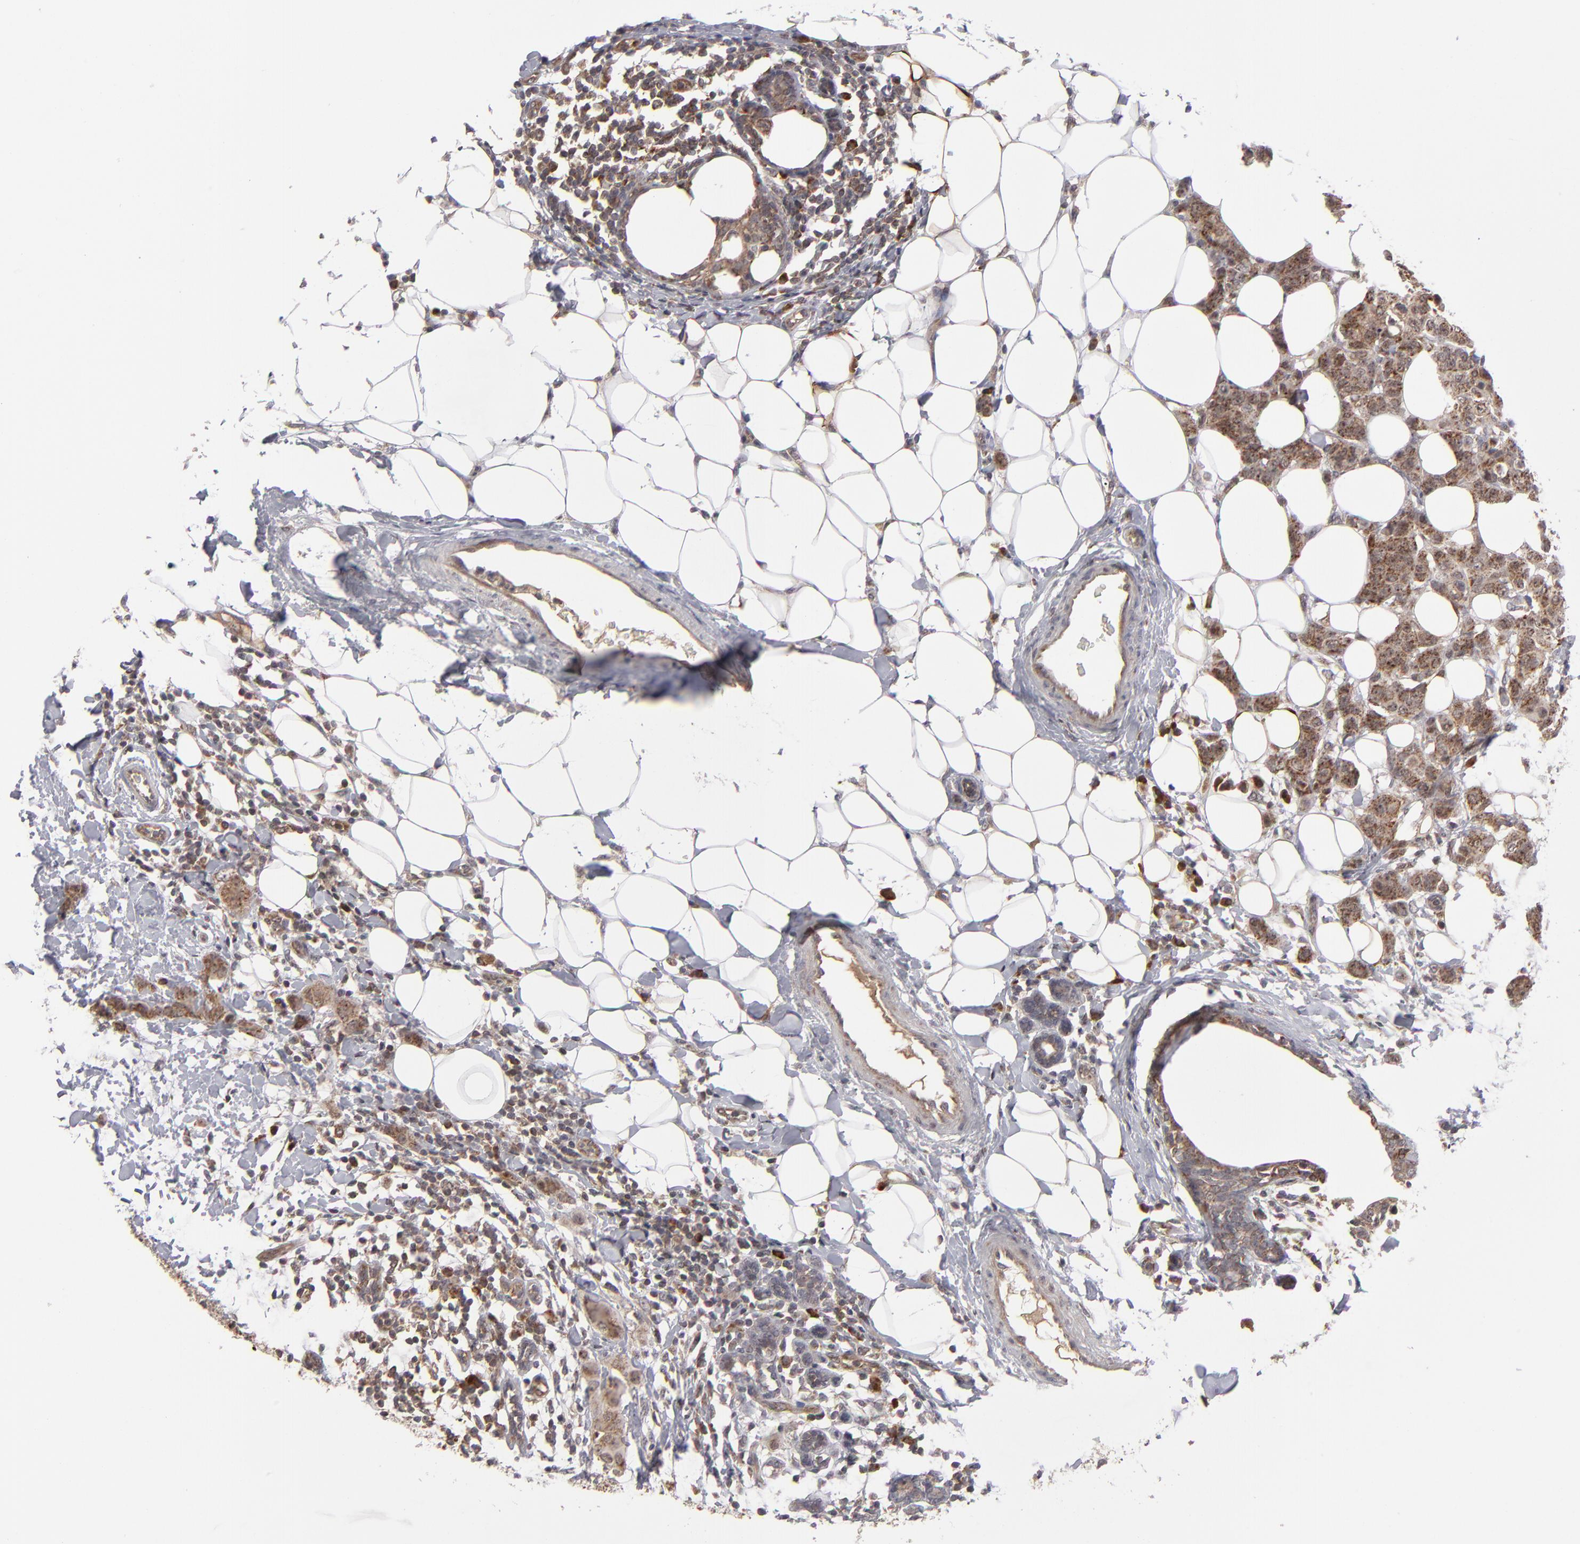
{"staining": {"intensity": "moderate", "quantity": ">75%", "location": "cytoplasmic/membranous"}, "tissue": "breast cancer", "cell_type": "Tumor cells", "image_type": "cancer", "snomed": [{"axis": "morphology", "description": "Duct carcinoma"}, {"axis": "topography", "description": "Breast"}], "caption": "Breast cancer was stained to show a protein in brown. There is medium levels of moderate cytoplasmic/membranous expression in about >75% of tumor cells.", "gene": "GLCCI1", "patient": {"sex": "female", "age": 40}}